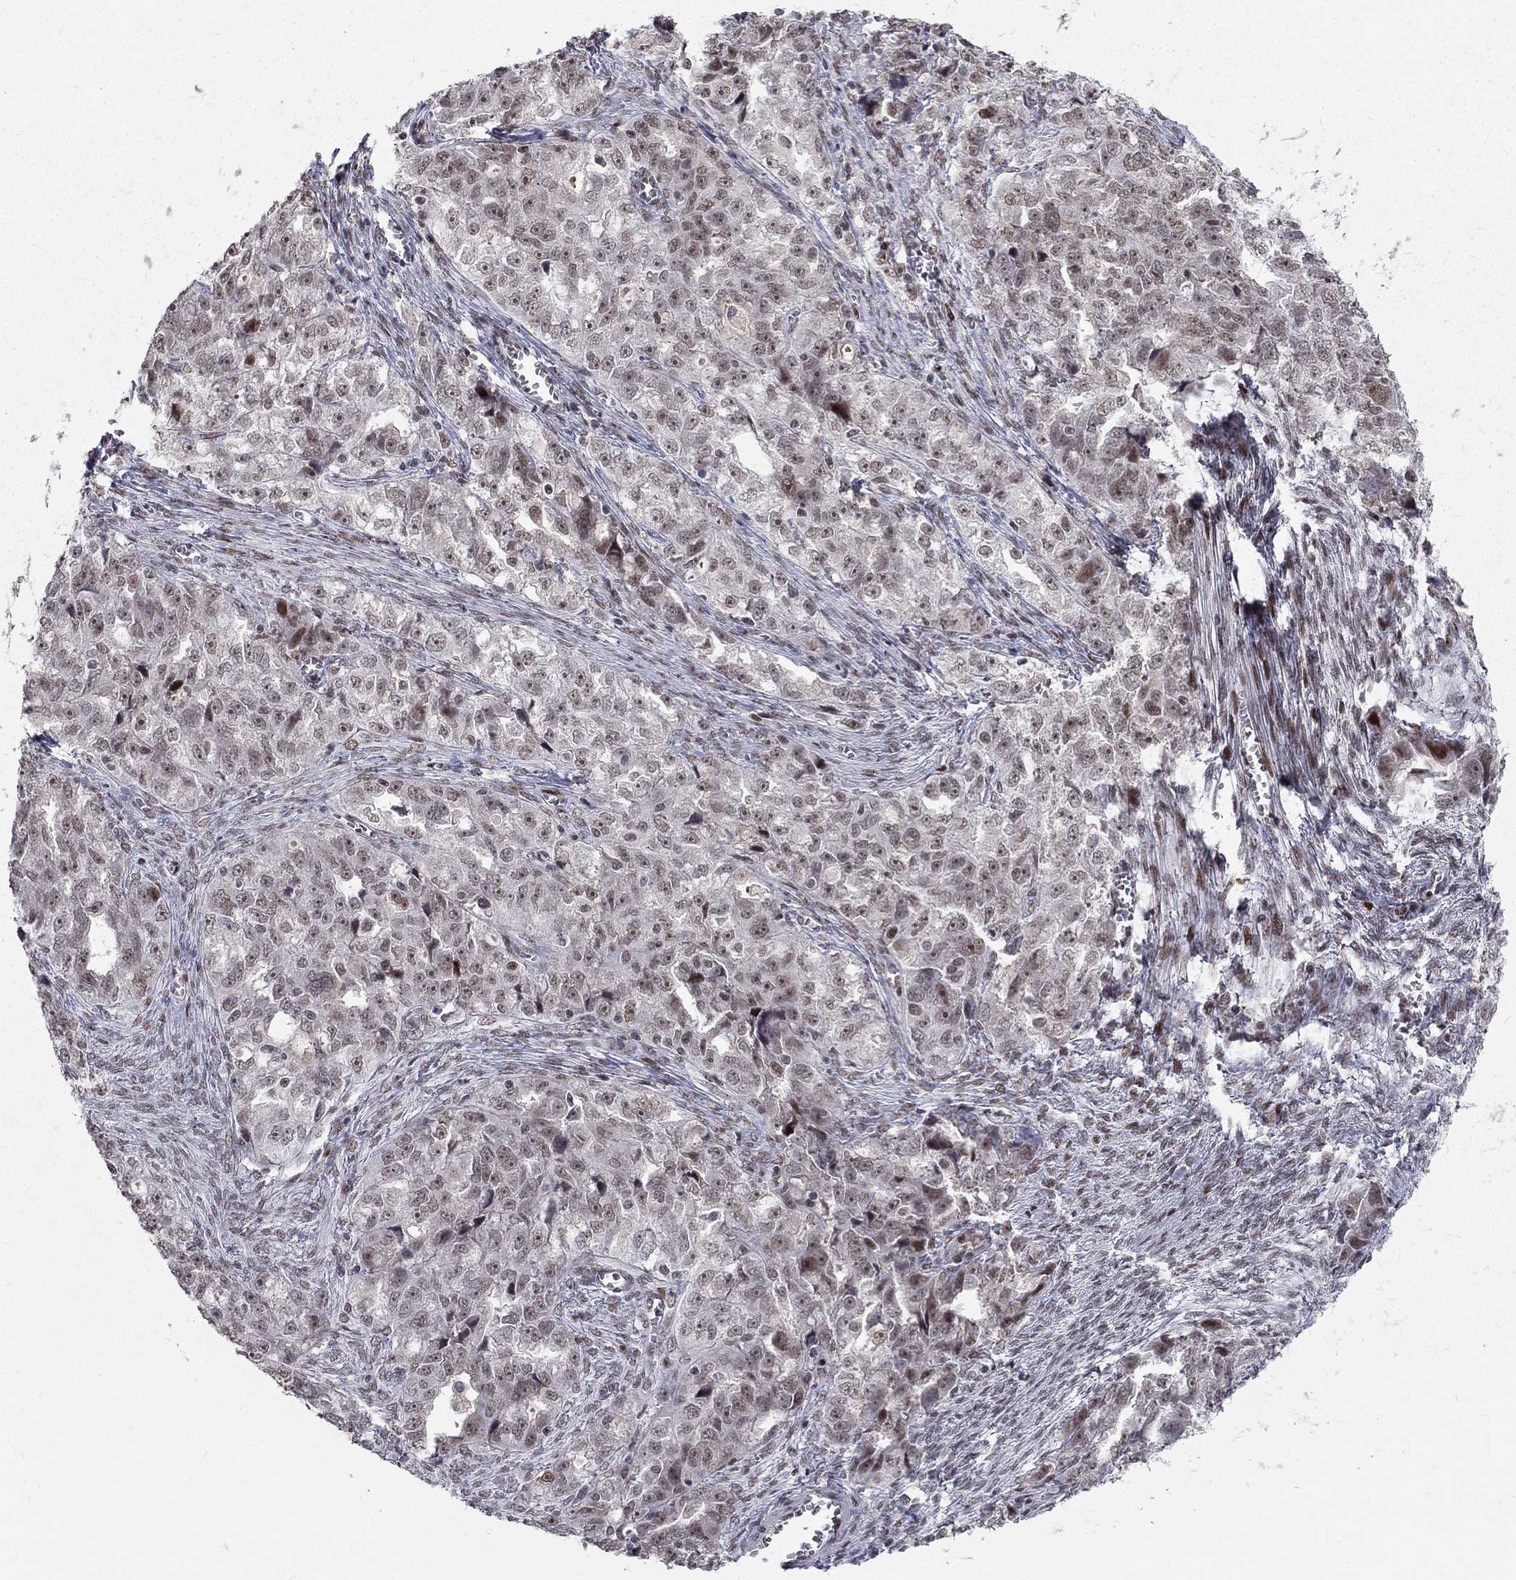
{"staining": {"intensity": "negative", "quantity": "none", "location": "none"}, "tissue": "ovarian cancer", "cell_type": "Tumor cells", "image_type": "cancer", "snomed": [{"axis": "morphology", "description": "Cystadenocarcinoma, serous, NOS"}, {"axis": "topography", "description": "Ovary"}], "caption": "IHC histopathology image of neoplastic tissue: ovarian serous cystadenocarcinoma stained with DAB demonstrates no significant protein staining in tumor cells.", "gene": "TCEAL1", "patient": {"sex": "female", "age": 51}}